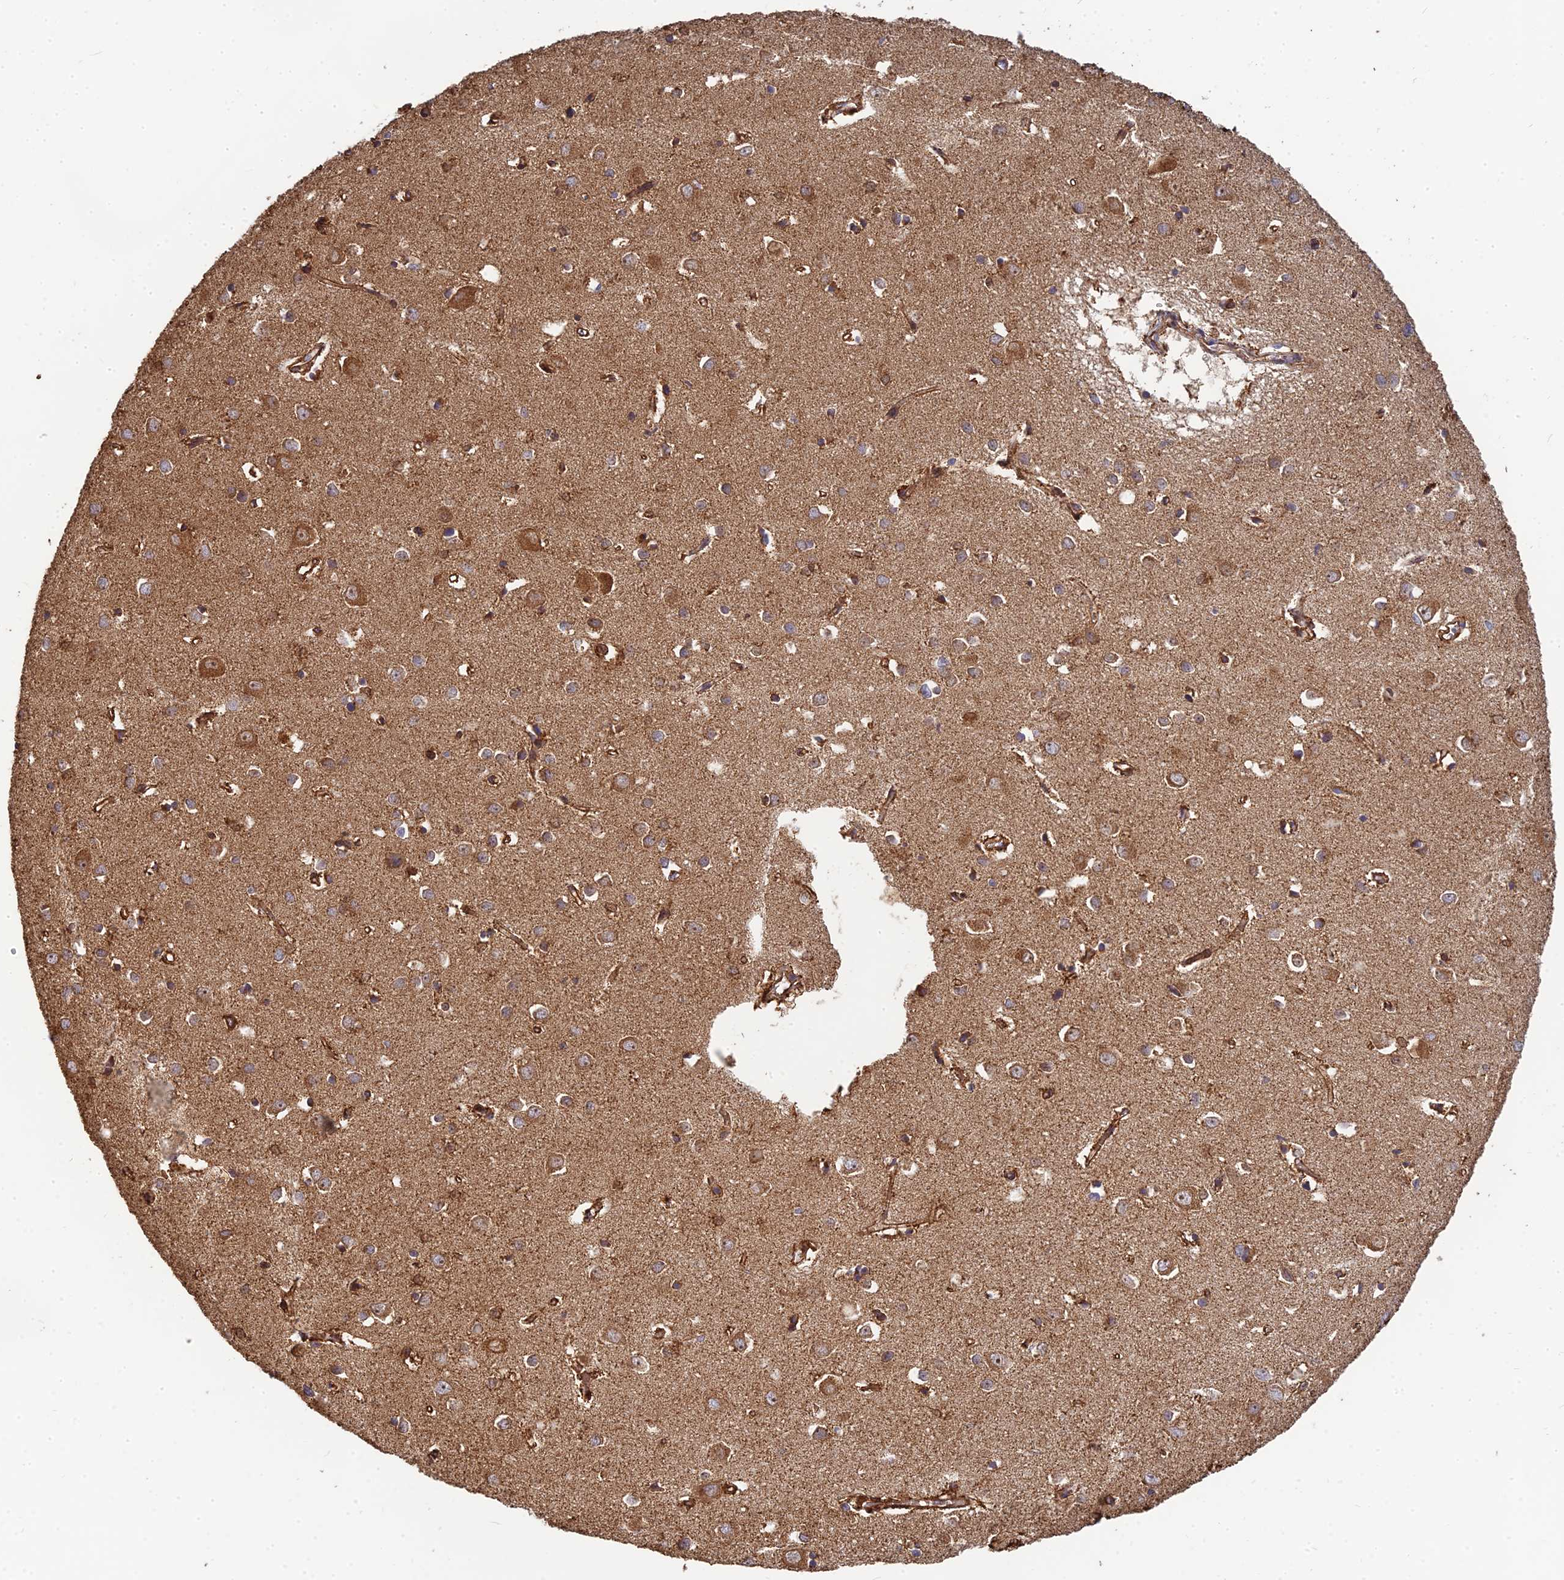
{"staining": {"intensity": "strong", "quantity": ">75%", "location": "cytoplasmic/membranous"}, "tissue": "cerebral cortex", "cell_type": "Endothelial cells", "image_type": "normal", "snomed": [{"axis": "morphology", "description": "Normal tissue, NOS"}, {"axis": "topography", "description": "Cerebral cortex"}], "caption": "Immunohistochemical staining of normal human cerebral cortex exhibits high levels of strong cytoplasmic/membranous expression in about >75% of endothelial cells.", "gene": "DSTYK", "patient": {"sex": "female", "age": 64}}